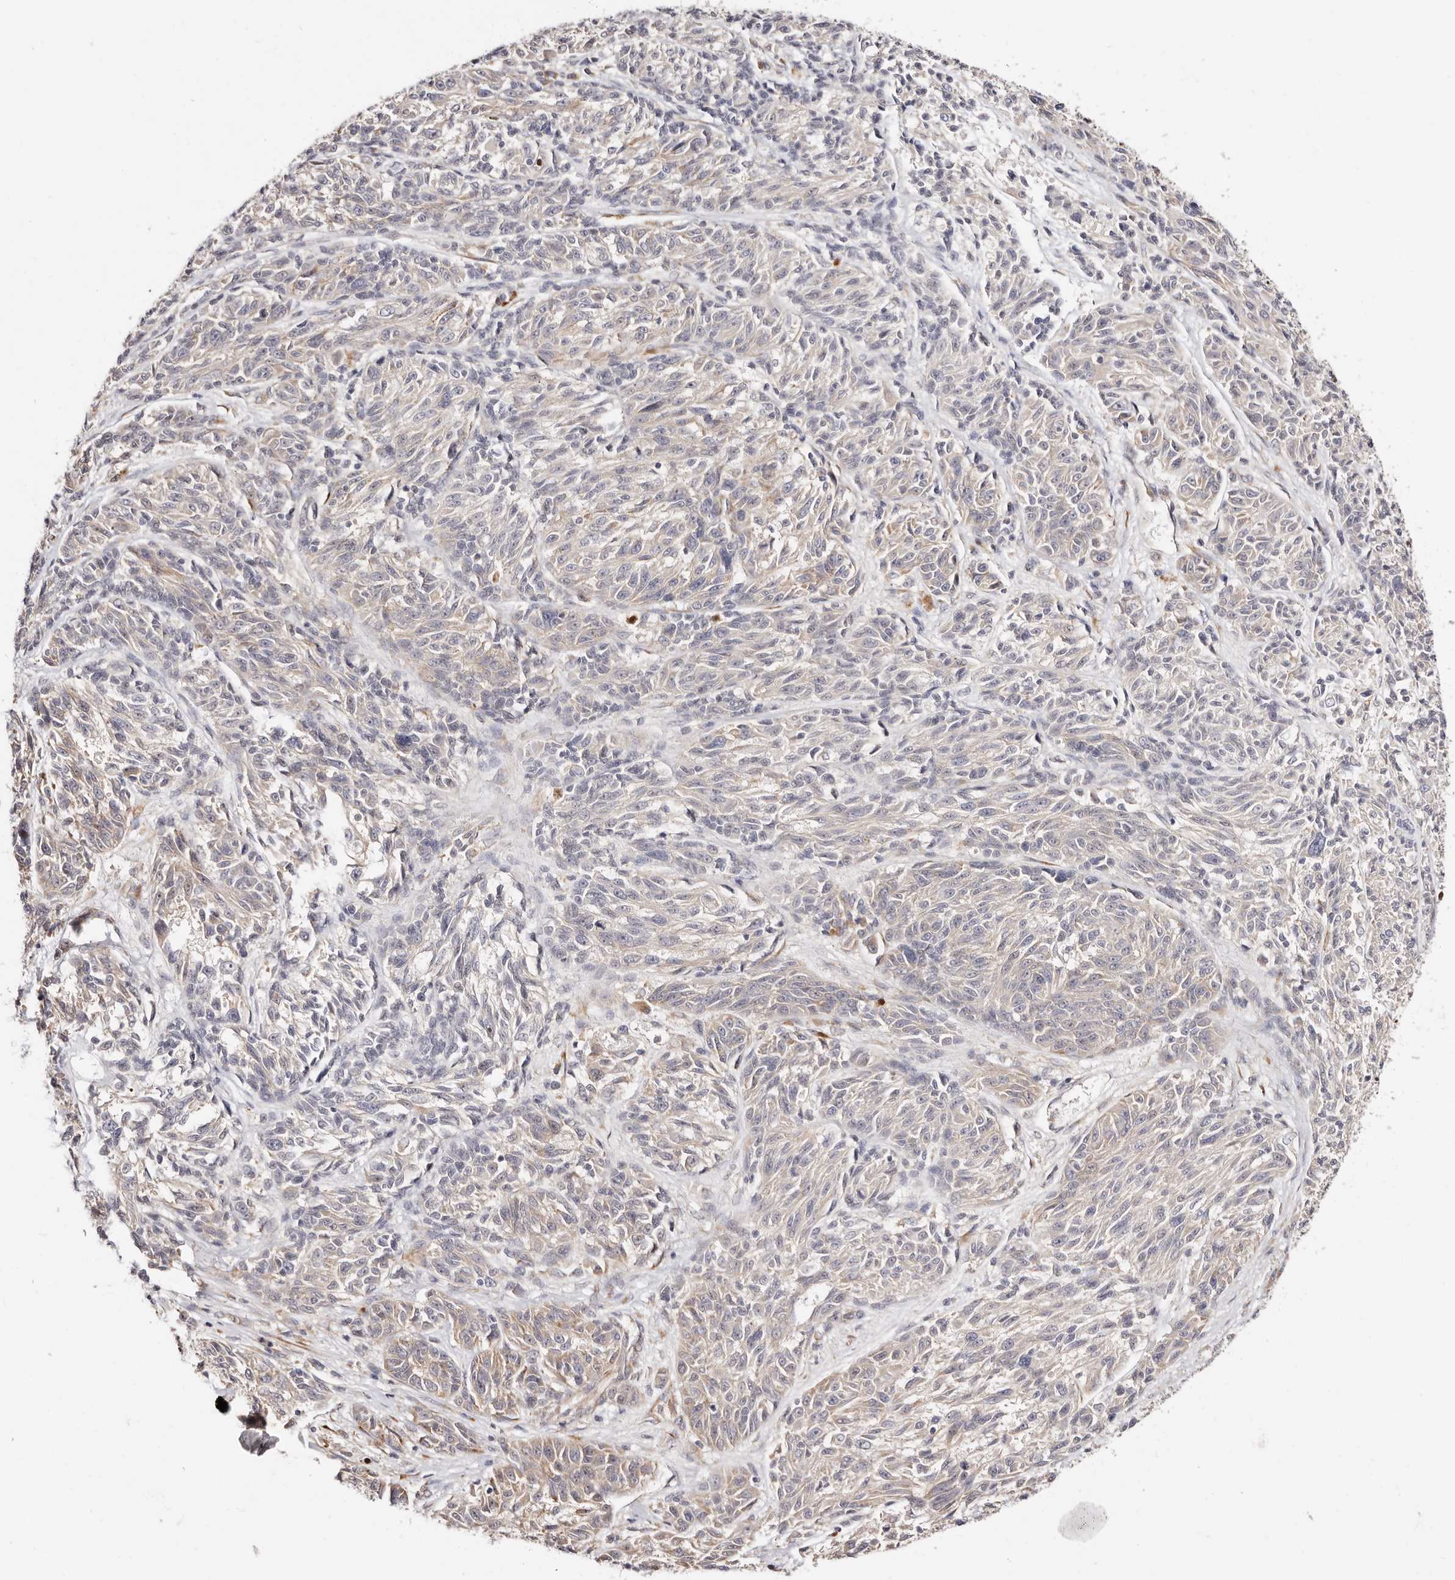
{"staining": {"intensity": "weak", "quantity": "25%-75%", "location": "cytoplasmic/membranous"}, "tissue": "melanoma", "cell_type": "Tumor cells", "image_type": "cancer", "snomed": [{"axis": "morphology", "description": "Malignant melanoma, NOS"}, {"axis": "topography", "description": "Skin"}], "caption": "Immunohistochemistry (DAB) staining of human melanoma shows weak cytoplasmic/membranous protein expression in approximately 25%-75% of tumor cells.", "gene": "BCL2L15", "patient": {"sex": "male", "age": 53}}